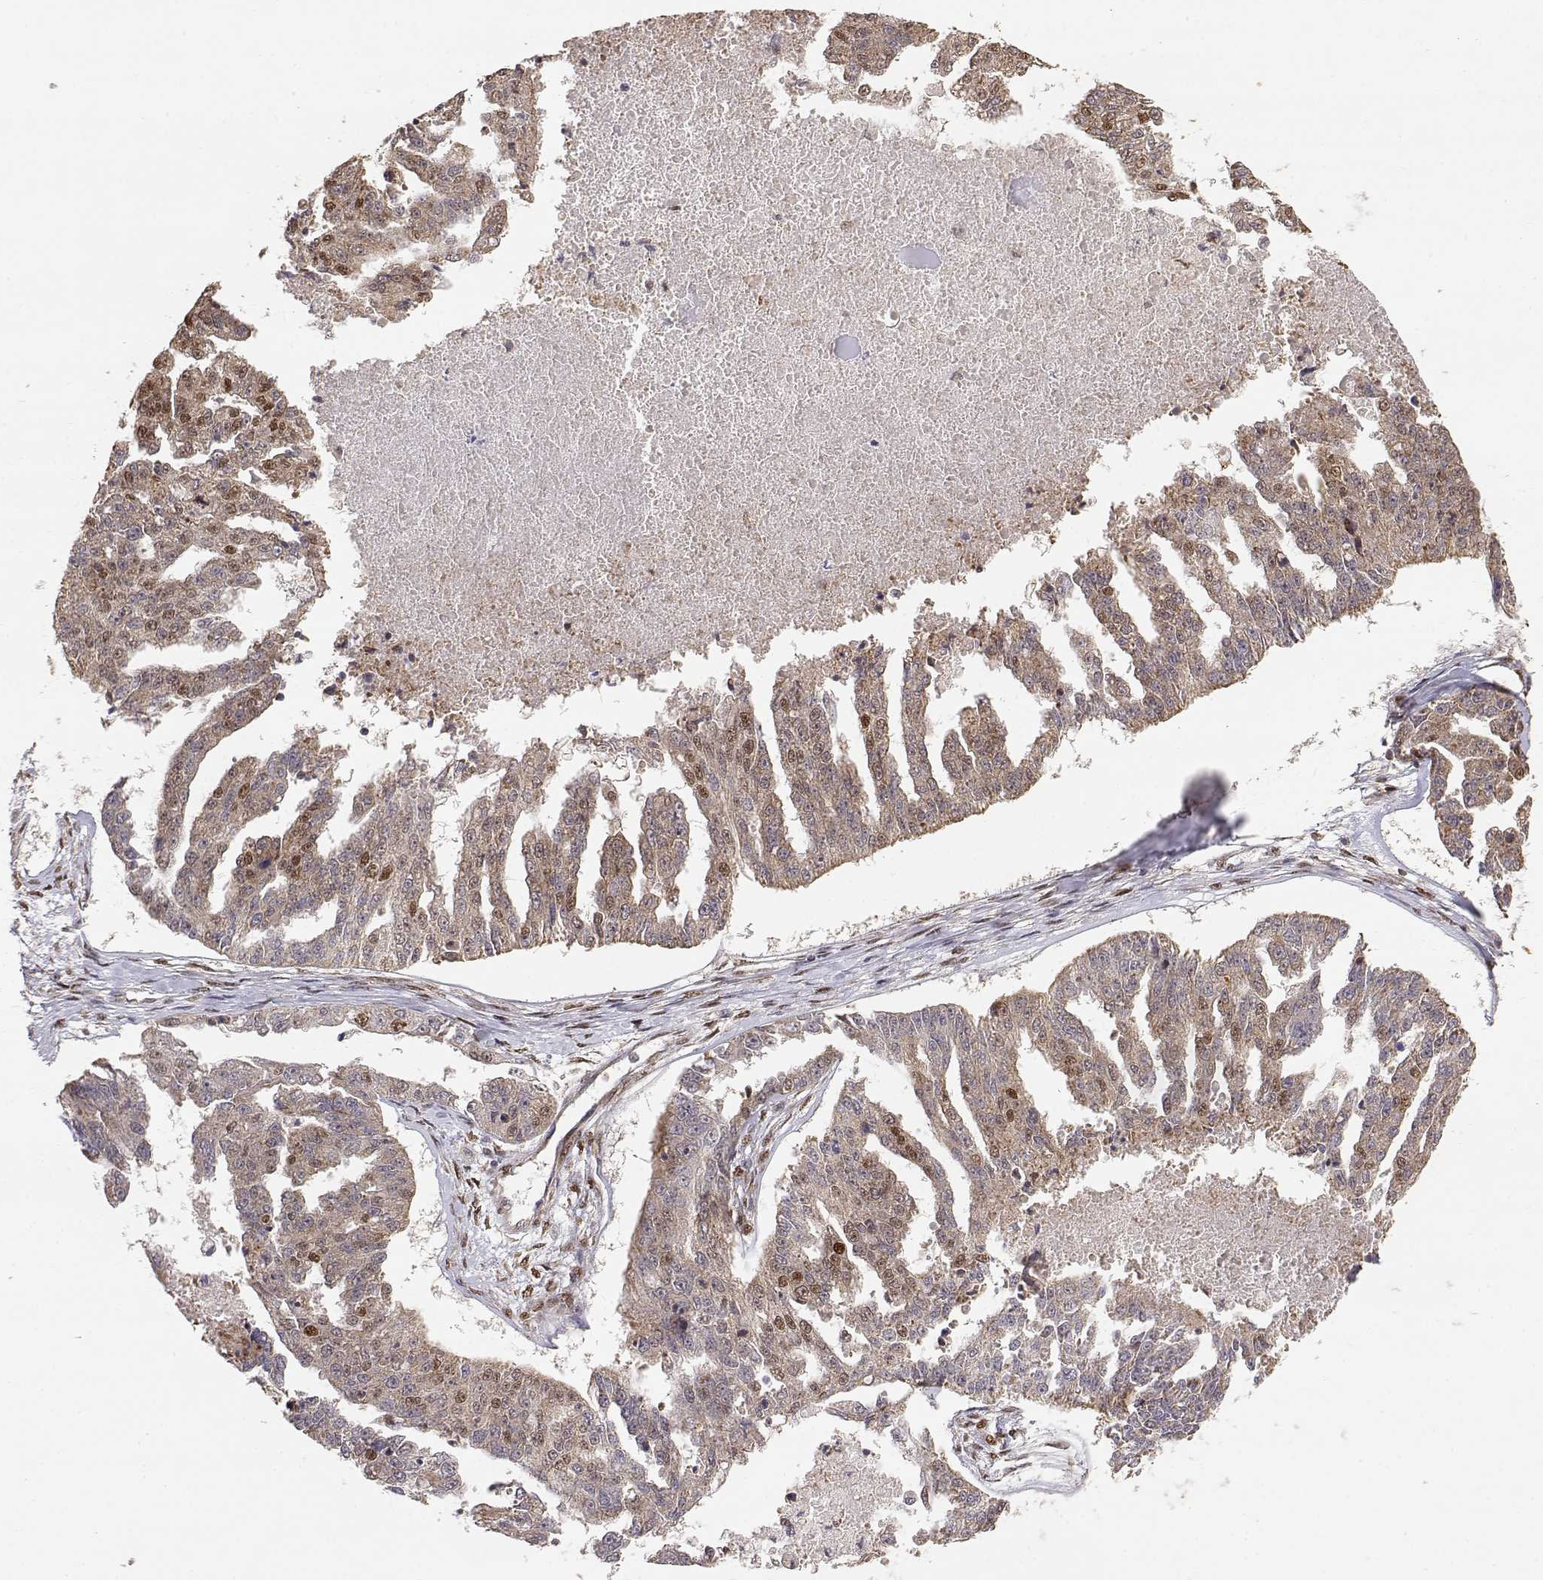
{"staining": {"intensity": "strong", "quantity": "<25%", "location": "cytoplasmic/membranous,nuclear"}, "tissue": "ovarian cancer", "cell_type": "Tumor cells", "image_type": "cancer", "snomed": [{"axis": "morphology", "description": "Cystadenocarcinoma, serous, NOS"}, {"axis": "topography", "description": "Ovary"}], "caption": "Brown immunohistochemical staining in human ovarian cancer (serous cystadenocarcinoma) reveals strong cytoplasmic/membranous and nuclear expression in about <25% of tumor cells. (brown staining indicates protein expression, while blue staining denotes nuclei).", "gene": "BRCA1", "patient": {"sex": "female", "age": 58}}